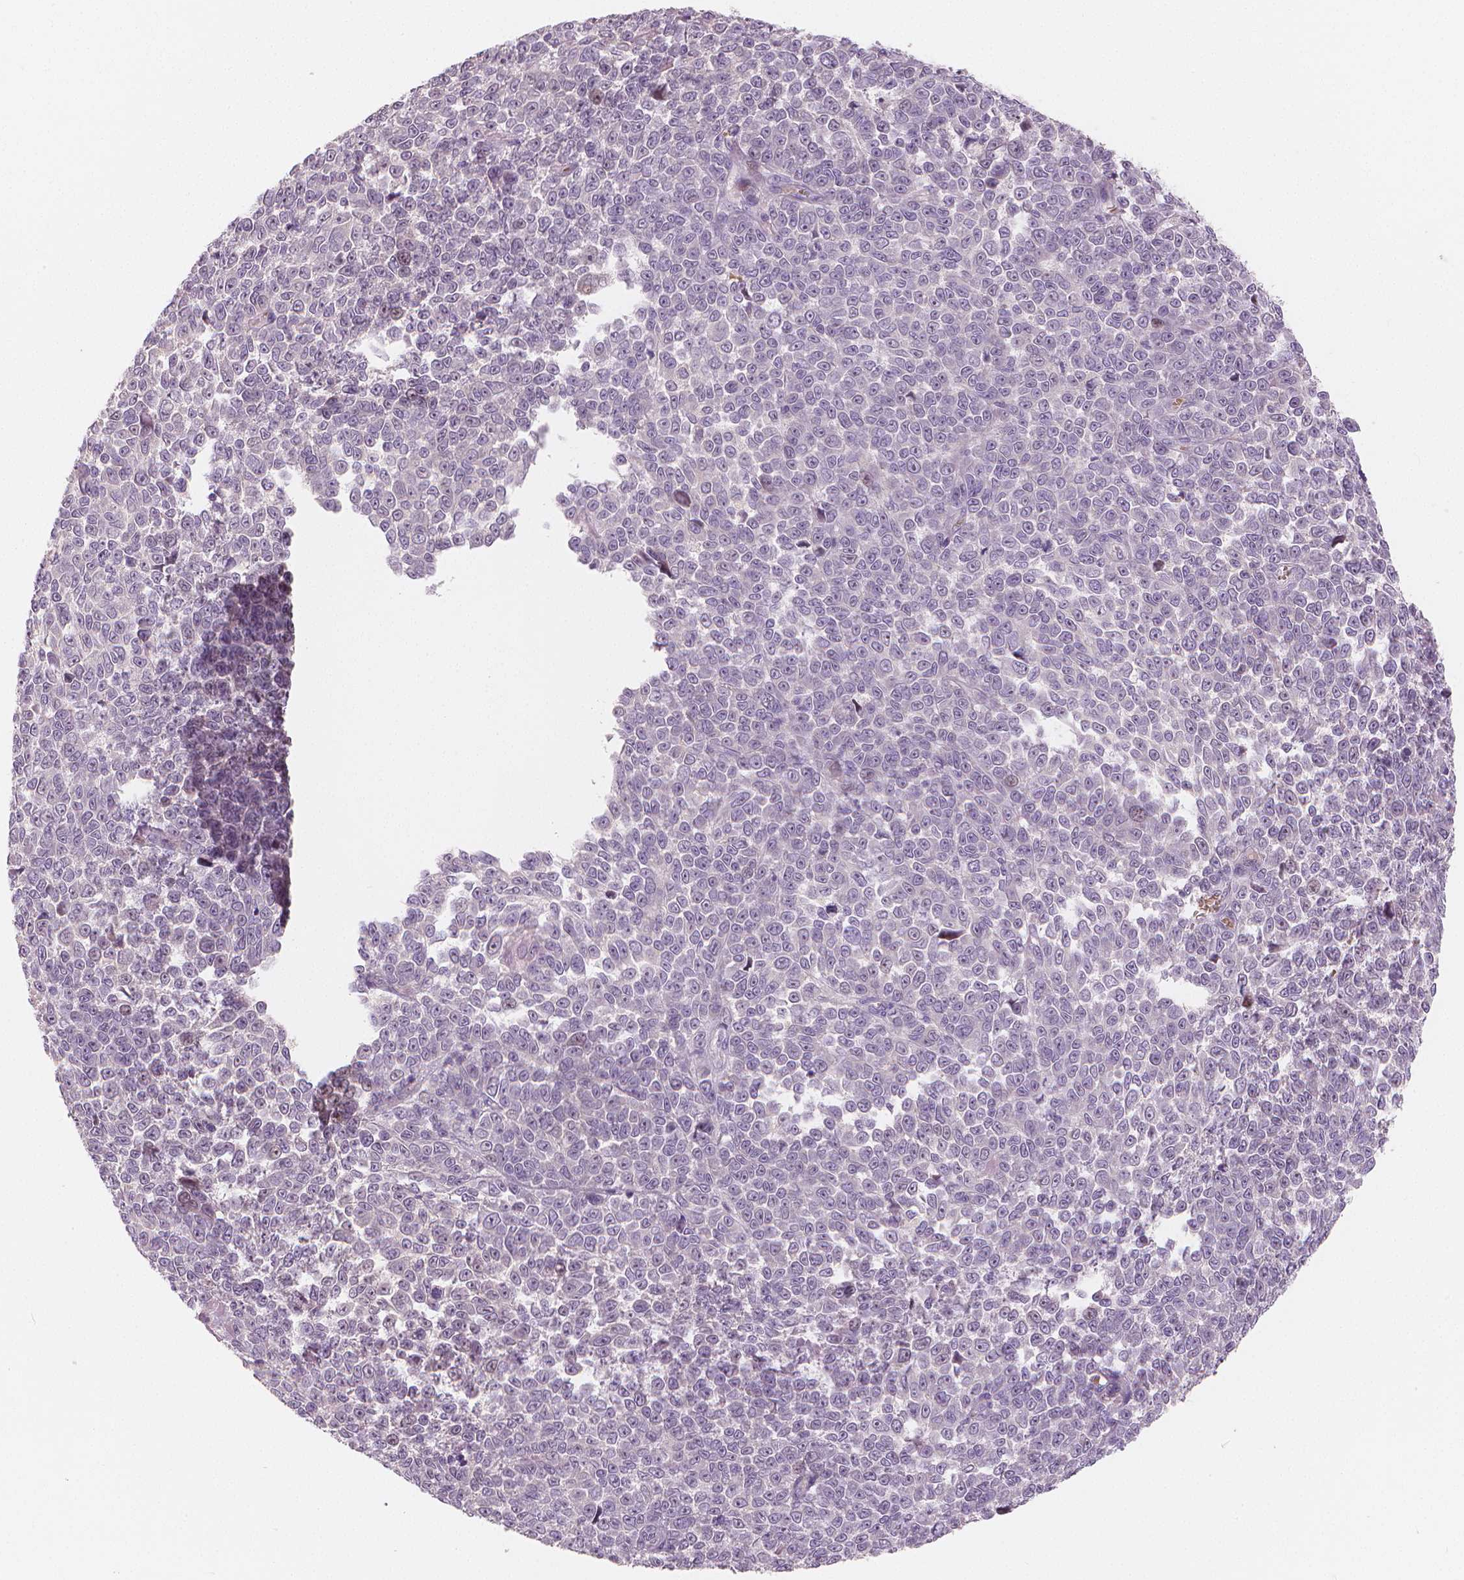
{"staining": {"intensity": "negative", "quantity": "none", "location": "none"}, "tissue": "melanoma", "cell_type": "Tumor cells", "image_type": "cancer", "snomed": [{"axis": "morphology", "description": "Malignant melanoma, NOS"}, {"axis": "topography", "description": "Skin"}], "caption": "Malignant melanoma was stained to show a protein in brown. There is no significant staining in tumor cells.", "gene": "RNASE7", "patient": {"sex": "female", "age": 95}}